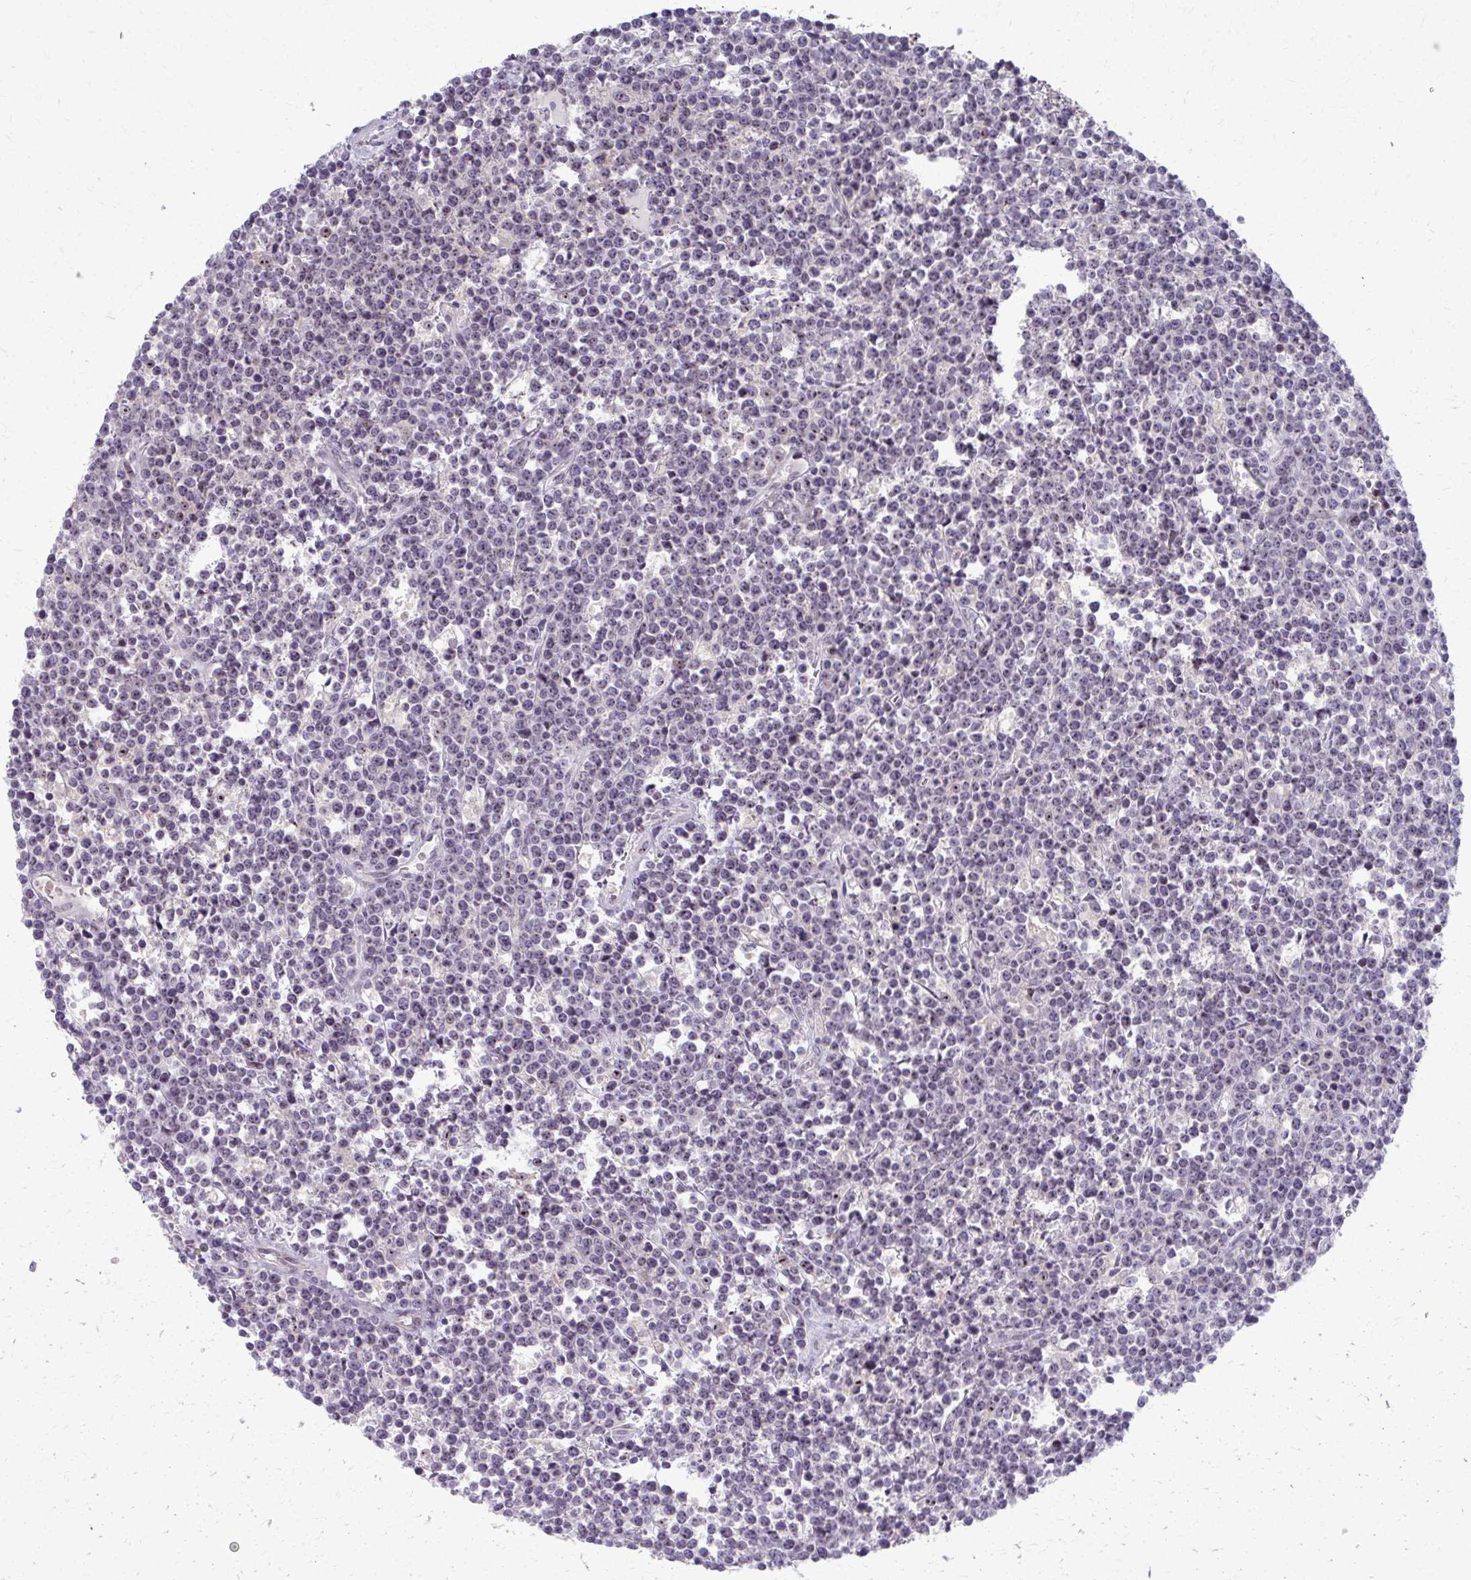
{"staining": {"intensity": "negative", "quantity": "none", "location": "none"}, "tissue": "lymphoma", "cell_type": "Tumor cells", "image_type": "cancer", "snomed": [{"axis": "morphology", "description": "Malignant lymphoma, non-Hodgkin's type, High grade"}, {"axis": "topography", "description": "Ovary"}], "caption": "Immunohistochemistry histopathology image of high-grade malignant lymphoma, non-Hodgkin's type stained for a protein (brown), which demonstrates no staining in tumor cells.", "gene": "NUDT16", "patient": {"sex": "female", "age": 56}}